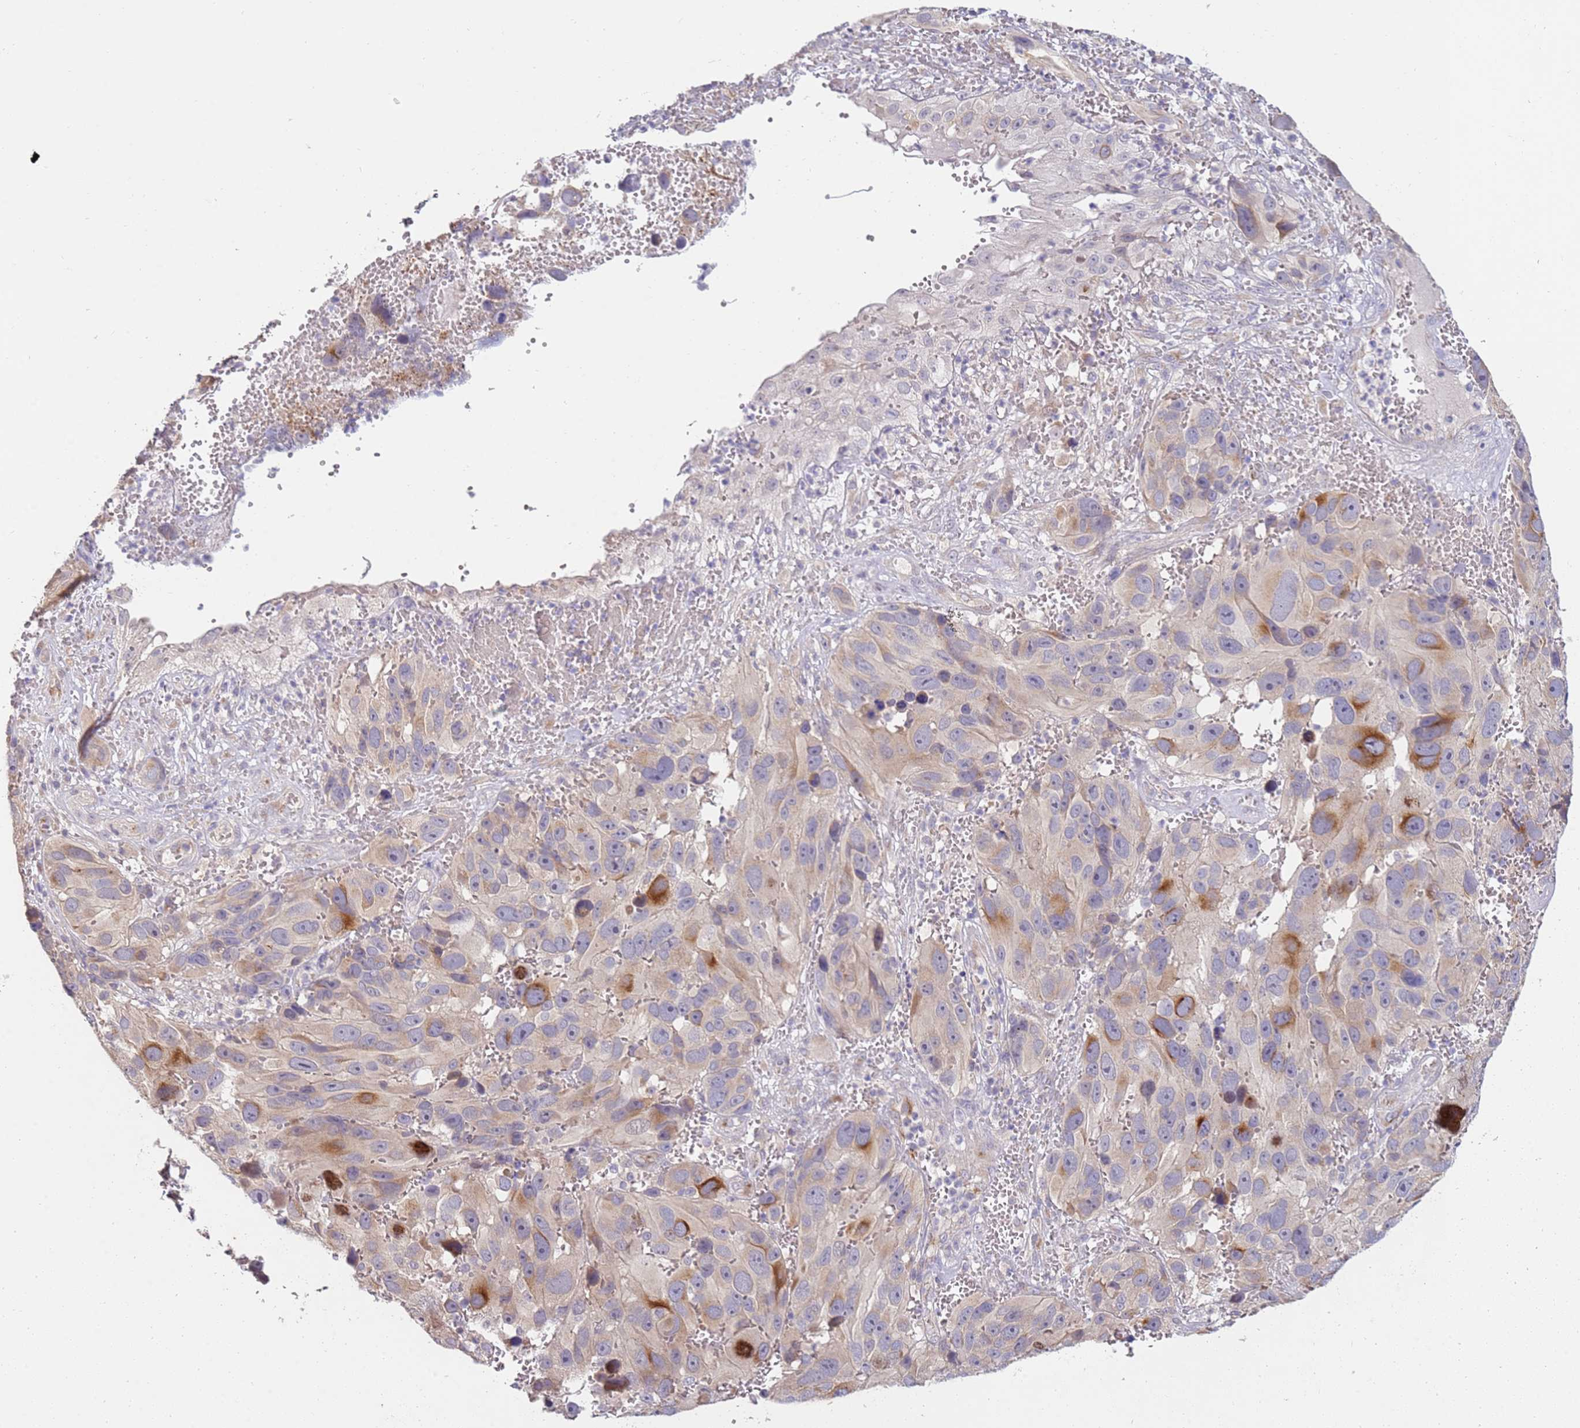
{"staining": {"intensity": "moderate", "quantity": "<25%", "location": "cytoplasmic/membranous"}, "tissue": "melanoma", "cell_type": "Tumor cells", "image_type": "cancer", "snomed": [{"axis": "morphology", "description": "Malignant melanoma, NOS"}, {"axis": "topography", "description": "Skin"}], "caption": "Melanoma stained with DAB immunohistochemistry displays low levels of moderate cytoplasmic/membranous positivity in approximately <25% of tumor cells.", "gene": "NMUR2", "patient": {"sex": "male", "age": 84}}